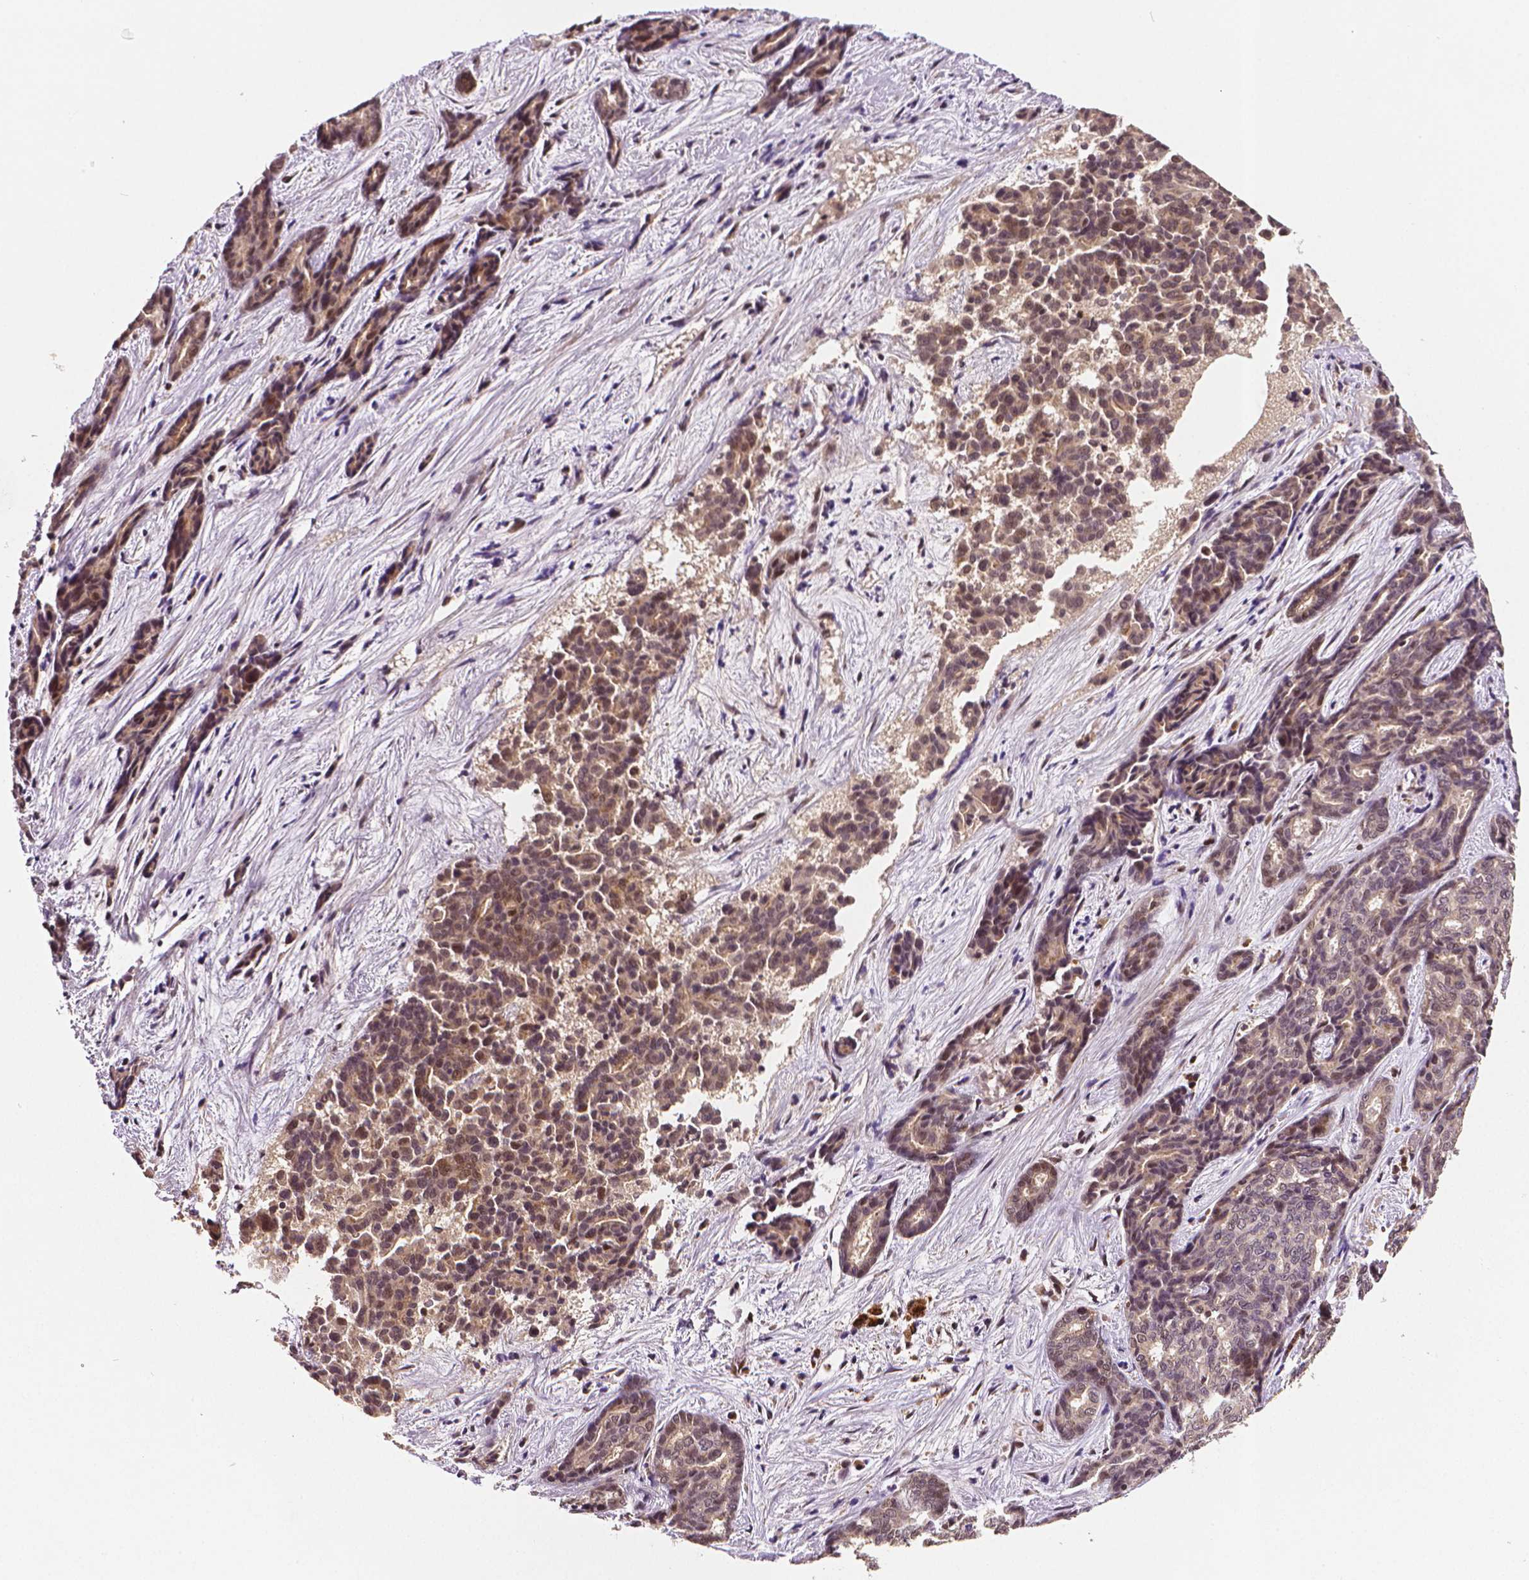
{"staining": {"intensity": "weak", "quantity": "25%-75%", "location": "cytoplasmic/membranous,nuclear"}, "tissue": "liver cancer", "cell_type": "Tumor cells", "image_type": "cancer", "snomed": [{"axis": "morphology", "description": "Cholangiocarcinoma"}, {"axis": "topography", "description": "Liver"}], "caption": "Protein expression analysis of liver cholangiocarcinoma exhibits weak cytoplasmic/membranous and nuclear staining in about 25%-75% of tumor cells.", "gene": "STAT3", "patient": {"sex": "female", "age": 64}}